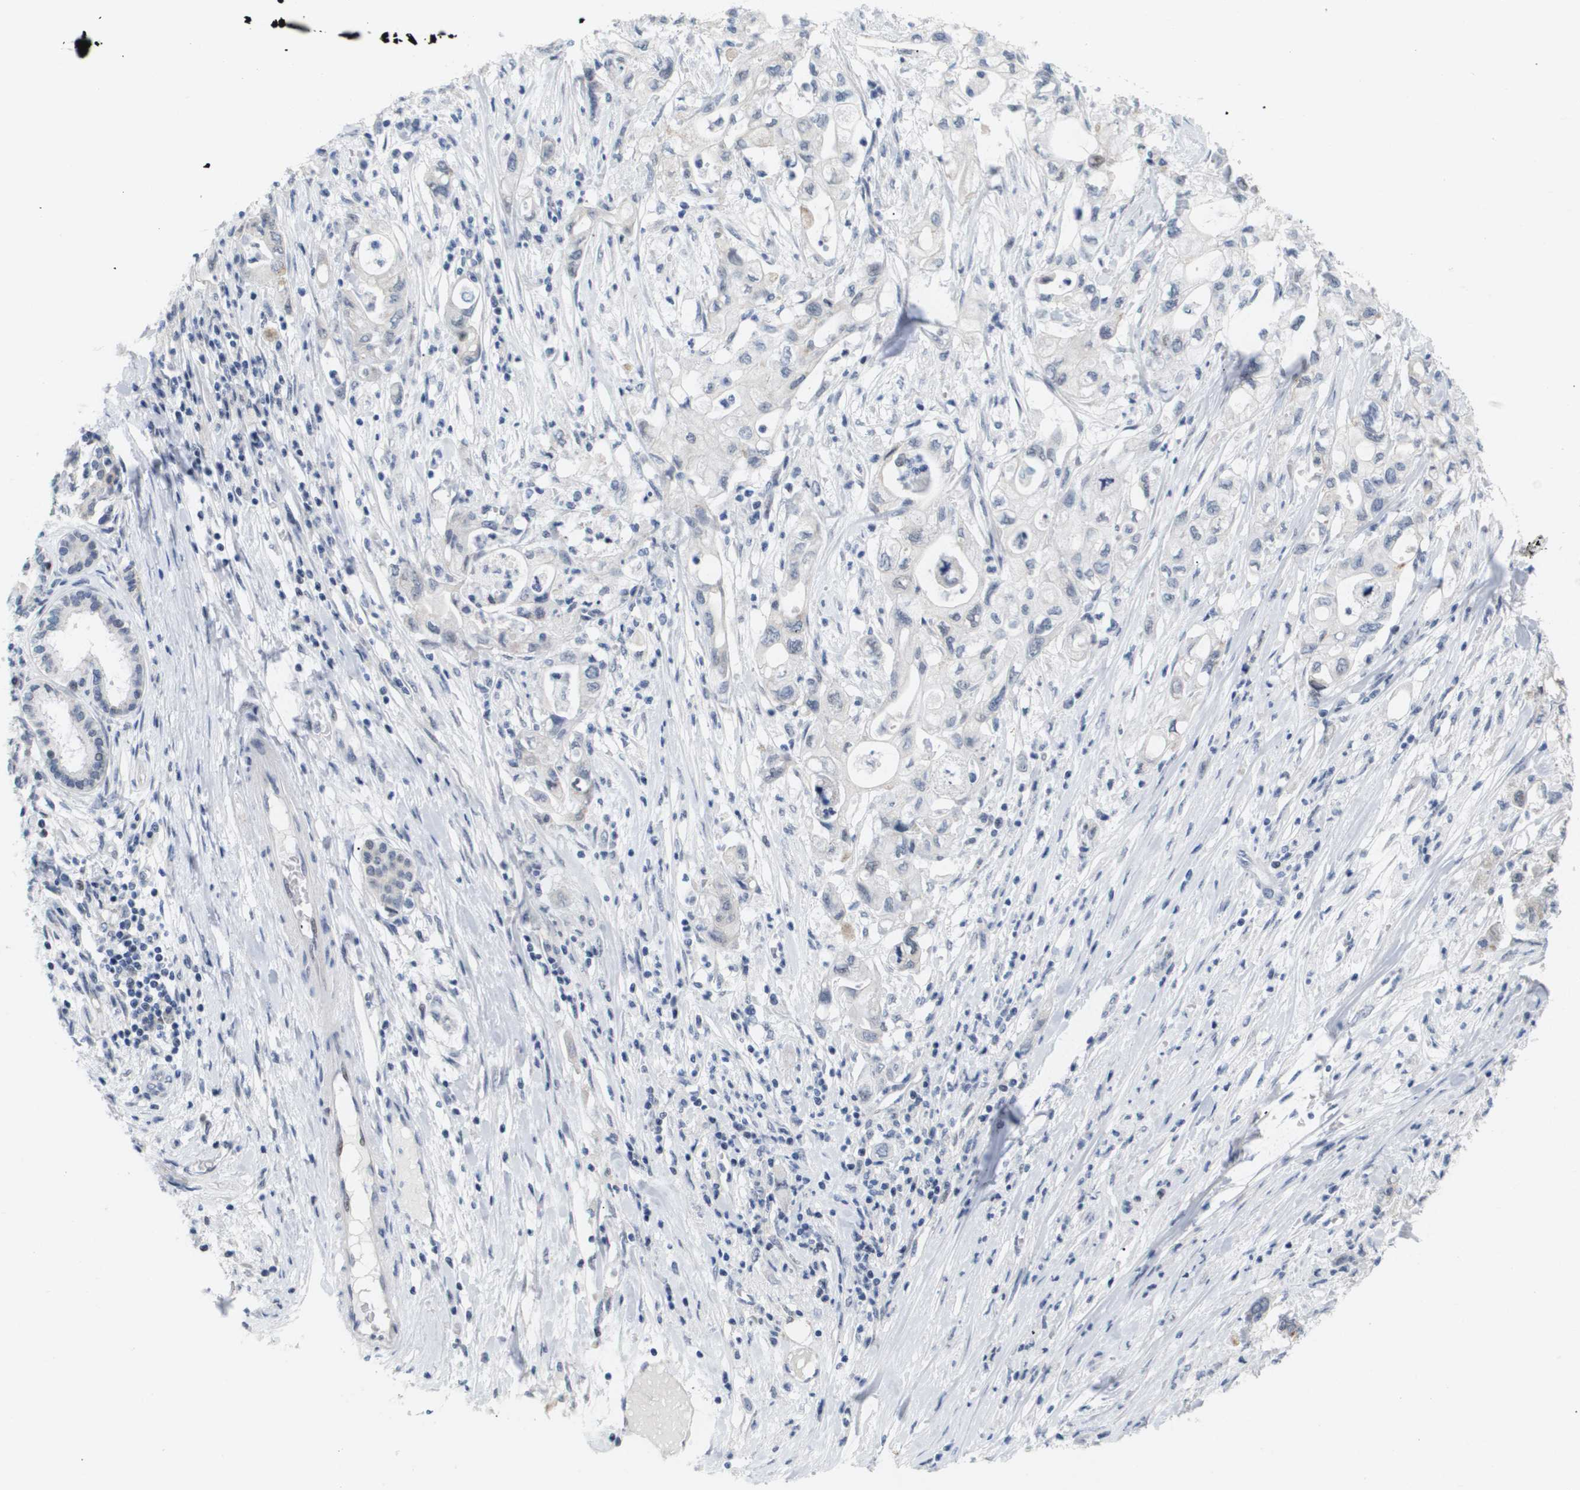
{"staining": {"intensity": "negative", "quantity": "none", "location": "none"}, "tissue": "pancreatic cancer", "cell_type": "Tumor cells", "image_type": "cancer", "snomed": [{"axis": "morphology", "description": "Adenocarcinoma, NOS"}, {"axis": "topography", "description": "Pancreas"}], "caption": "Immunohistochemistry histopathology image of neoplastic tissue: pancreatic cancer stained with DAB reveals no significant protein staining in tumor cells.", "gene": "PPARD", "patient": {"sex": "male", "age": 79}}